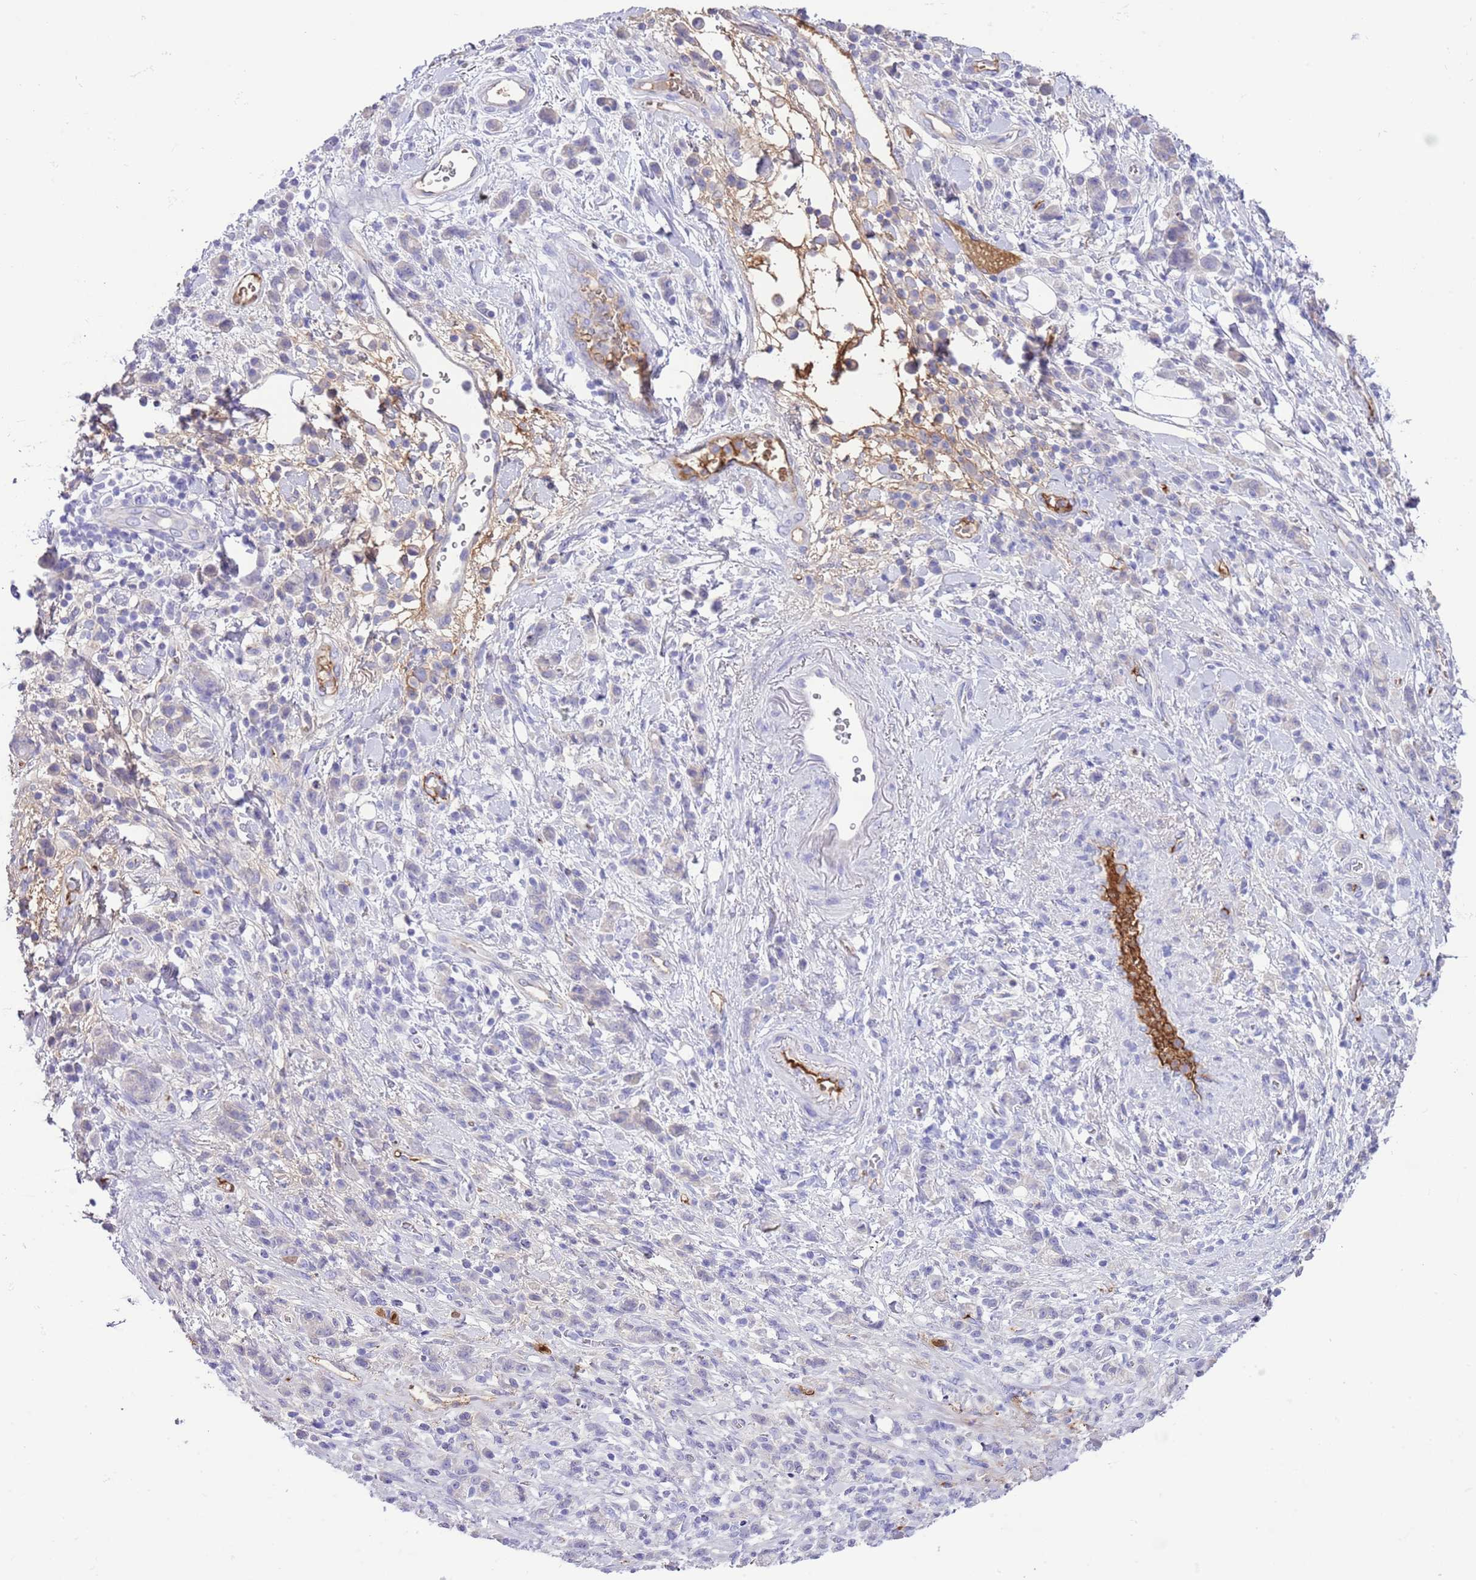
{"staining": {"intensity": "negative", "quantity": "none", "location": "none"}, "tissue": "stomach cancer", "cell_type": "Tumor cells", "image_type": "cancer", "snomed": [{"axis": "morphology", "description": "Adenocarcinoma, NOS"}, {"axis": "topography", "description": "Stomach"}], "caption": "Stomach cancer stained for a protein using immunohistochemistry (IHC) reveals no expression tumor cells.", "gene": "IGF1", "patient": {"sex": "male", "age": 77}}